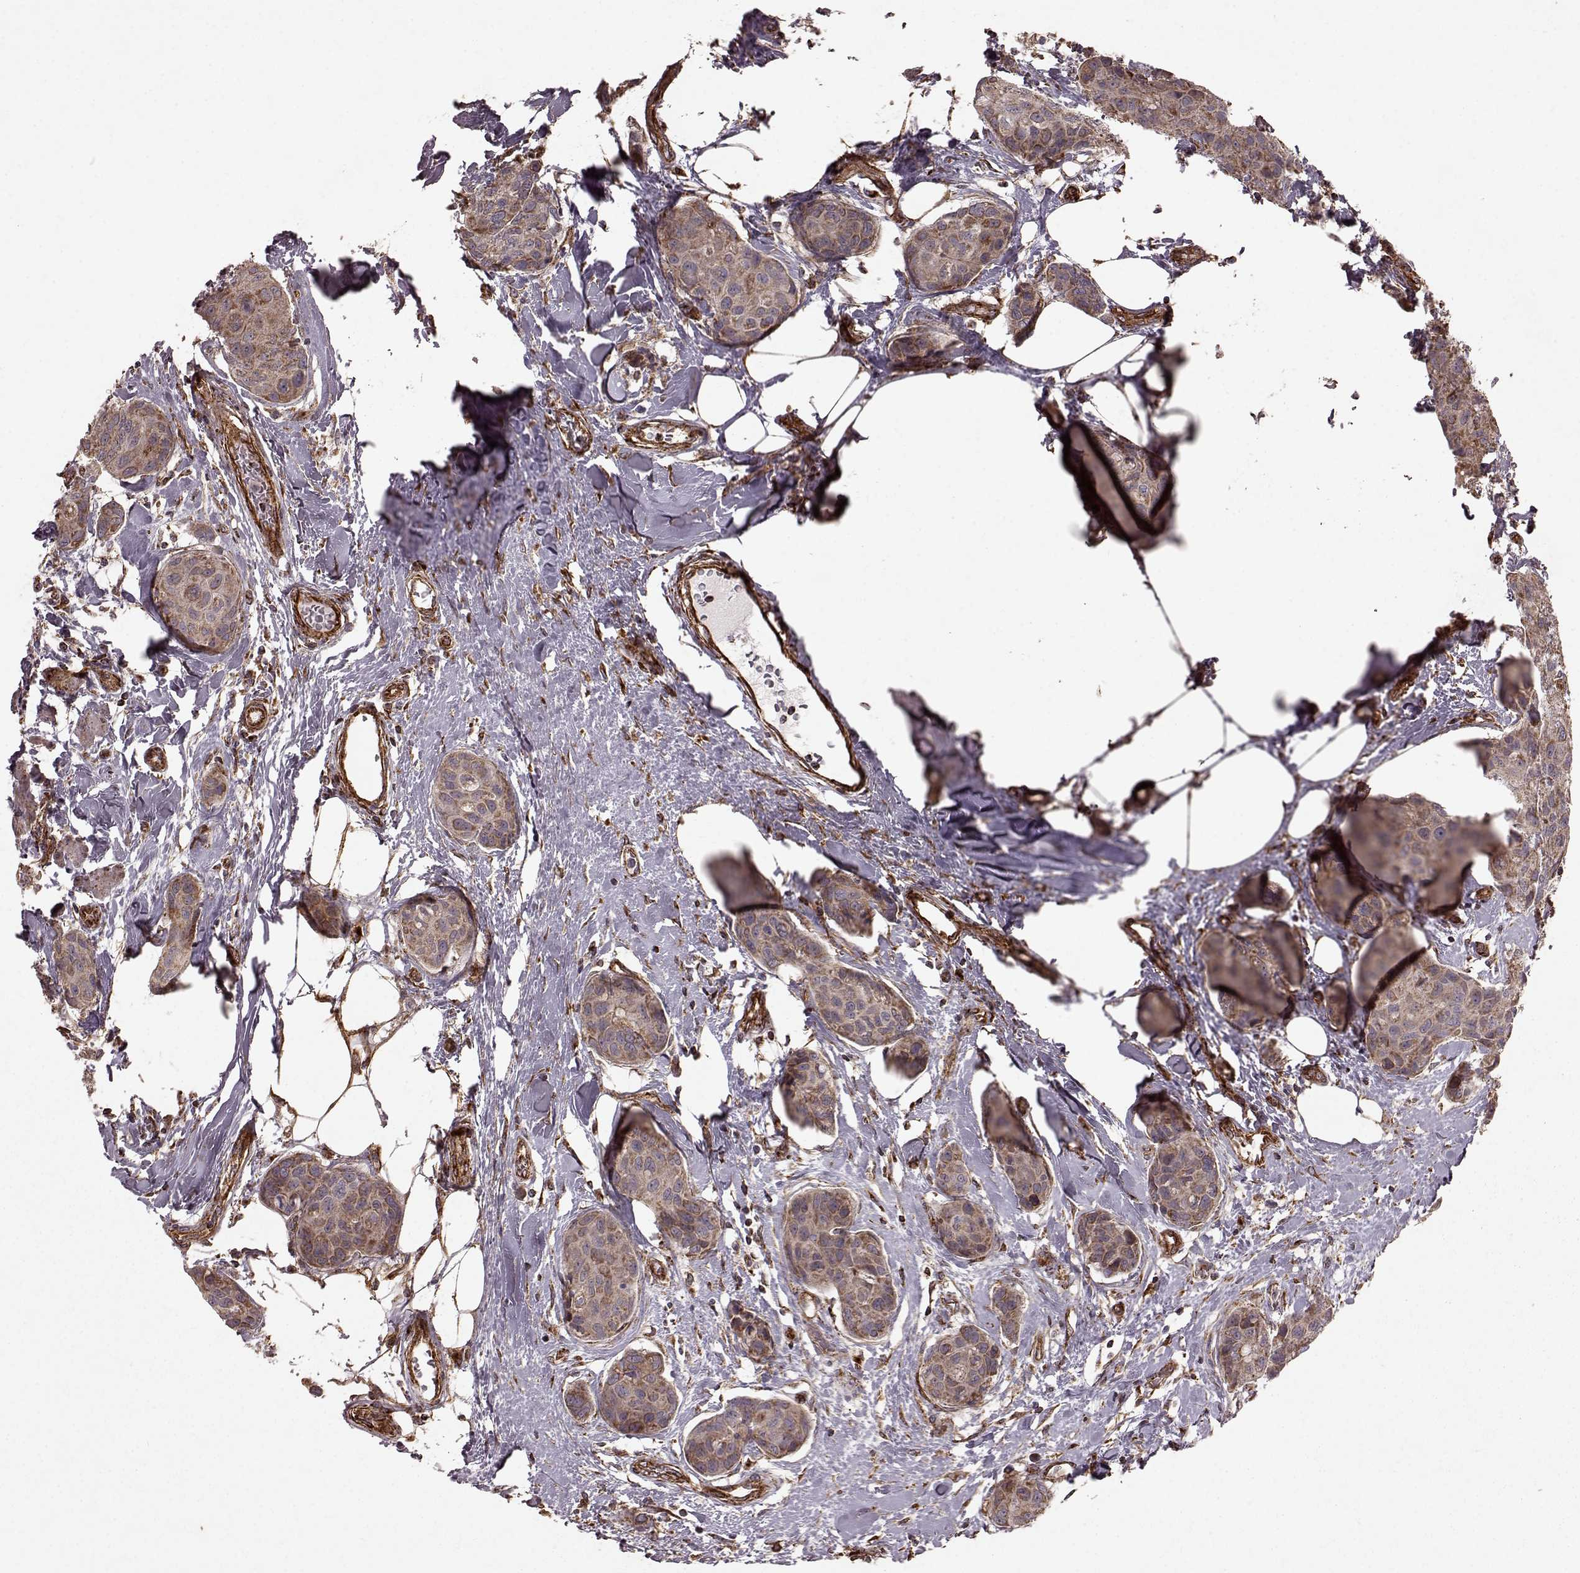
{"staining": {"intensity": "weak", "quantity": ">75%", "location": "cytoplasmic/membranous"}, "tissue": "breast cancer", "cell_type": "Tumor cells", "image_type": "cancer", "snomed": [{"axis": "morphology", "description": "Duct carcinoma"}, {"axis": "topography", "description": "Breast"}], "caption": "High-magnification brightfield microscopy of breast cancer stained with DAB (brown) and counterstained with hematoxylin (blue). tumor cells exhibit weak cytoplasmic/membranous expression is present in about>75% of cells.", "gene": "FXN", "patient": {"sex": "female", "age": 80}}